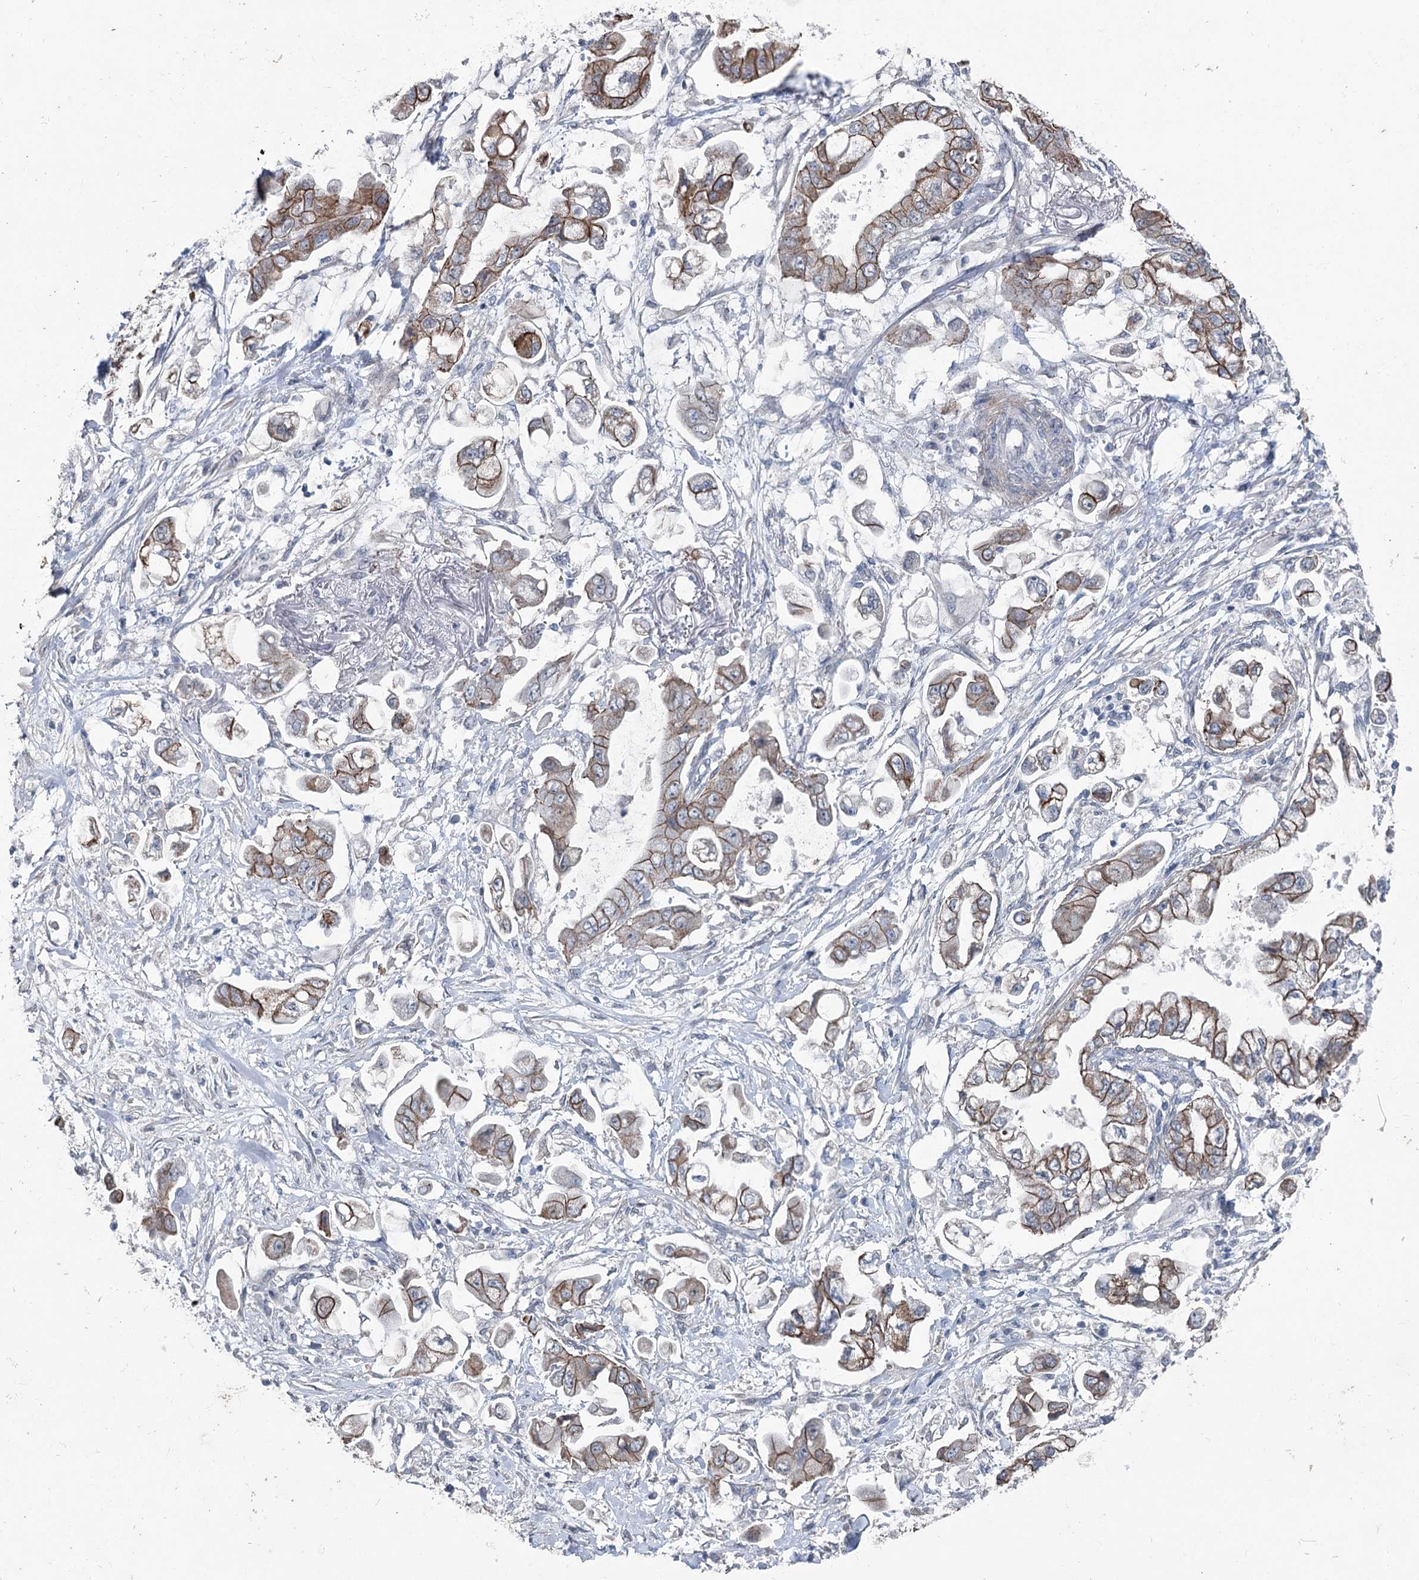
{"staining": {"intensity": "moderate", "quantity": ">75%", "location": "cytoplasmic/membranous"}, "tissue": "stomach cancer", "cell_type": "Tumor cells", "image_type": "cancer", "snomed": [{"axis": "morphology", "description": "Adenocarcinoma, NOS"}, {"axis": "topography", "description": "Stomach"}], "caption": "Protein expression analysis of human stomach cancer (adenocarcinoma) reveals moderate cytoplasmic/membranous expression in about >75% of tumor cells. The staining was performed using DAB, with brown indicating positive protein expression. Nuclei are stained blue with hematoxylin.", "gene": "FAM120B", "patient": {"sex": "male", "age": 62}}